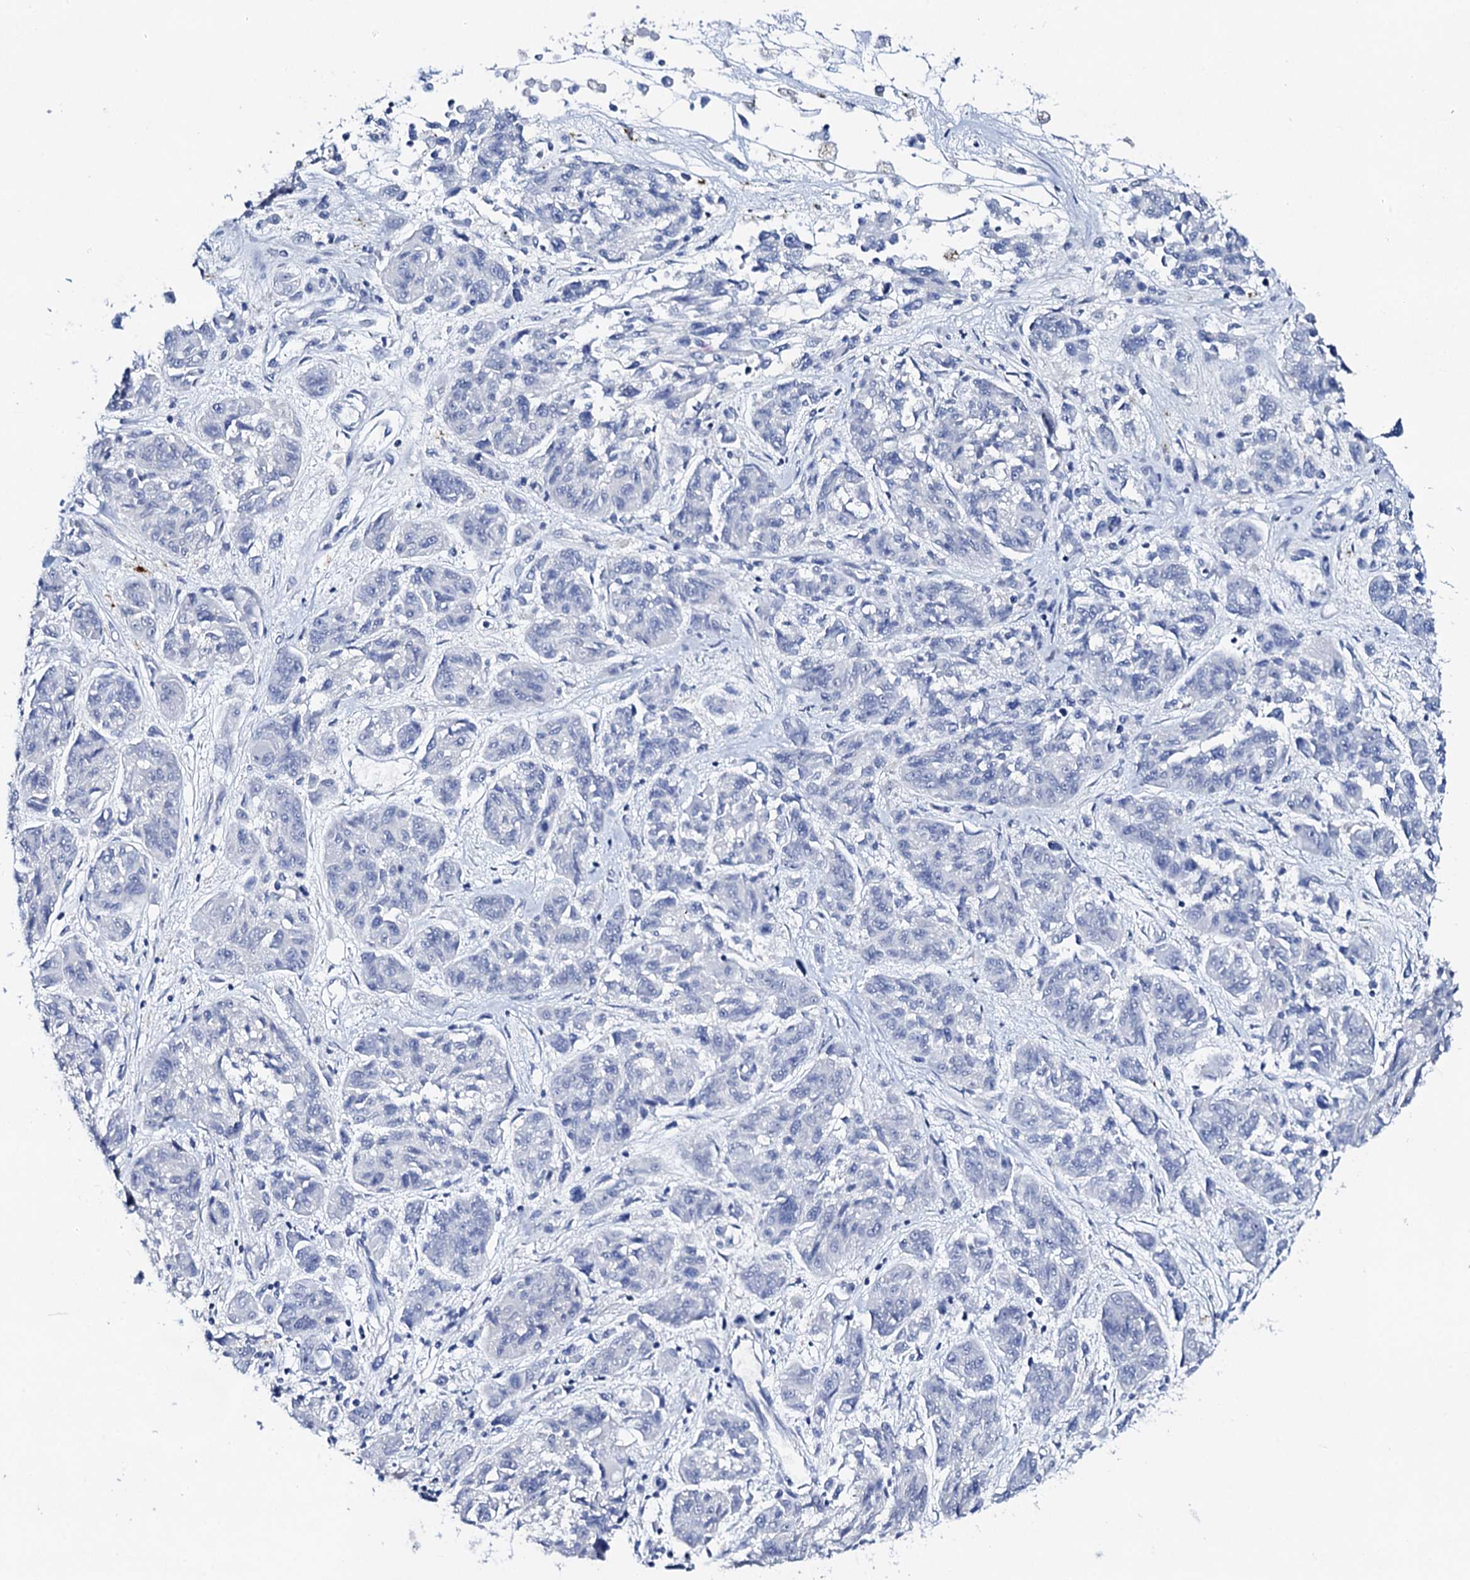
{"staining": {"intensity": "negative", "quantity": "none", "location": "none"}, "tissue": "melanoma", "cell_type": "Tumor cells", "image_type": "cancer", "snomed": [{"axis": "morphology", "description": "Malignant melanoma, NOS"}, {"axis": "topography", "description": "Skin"}], "caption": "There is no significant expression in tumor cells of melanoma.", "gene": "FBXL16", "patient": {"sex": "male", "age": 53}}